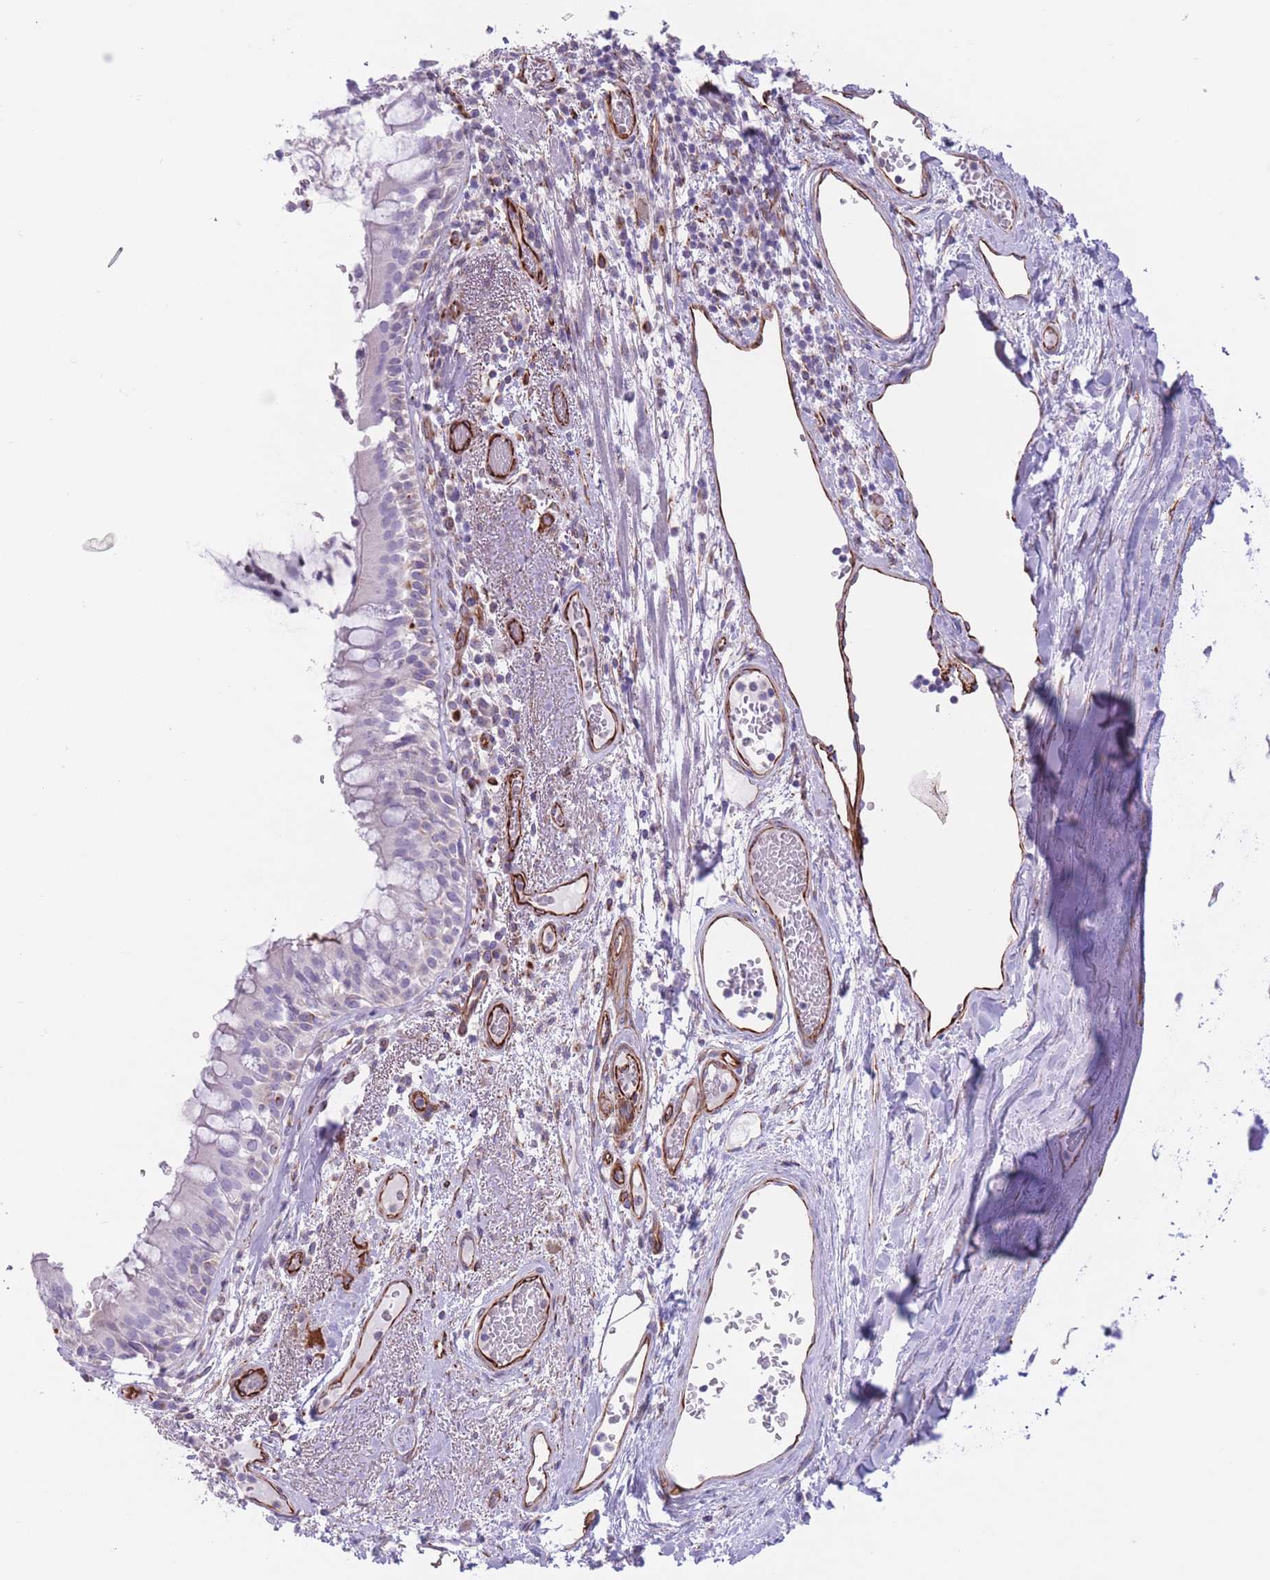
{"staining": {"intensity": "negative", "quantity": "none", "location": "none"}, "tissue": "bronchus", "cell_type": "Respiratory epithelial cells", "image_type": "normal", "snomed": [{"axis": "morphology", "description": "Normal tissue, NOS"}, {"axis": "topography", "description": "Cartilage tissue"}, {"axis": "topography", "description": "Bronchus"}], "caption": "Respiratory epithelial cells are negative for brown protein staining in benign bronchus. The staining was performed using DAB (3,3'-diaminobenzidine) to visualize the protein expression in brown, while the nuclei were stained in blue with hematoxylin (Magnification: 20x).", "gene": "ATP5MF", "patient": {"sex": "male", "age": 63}}